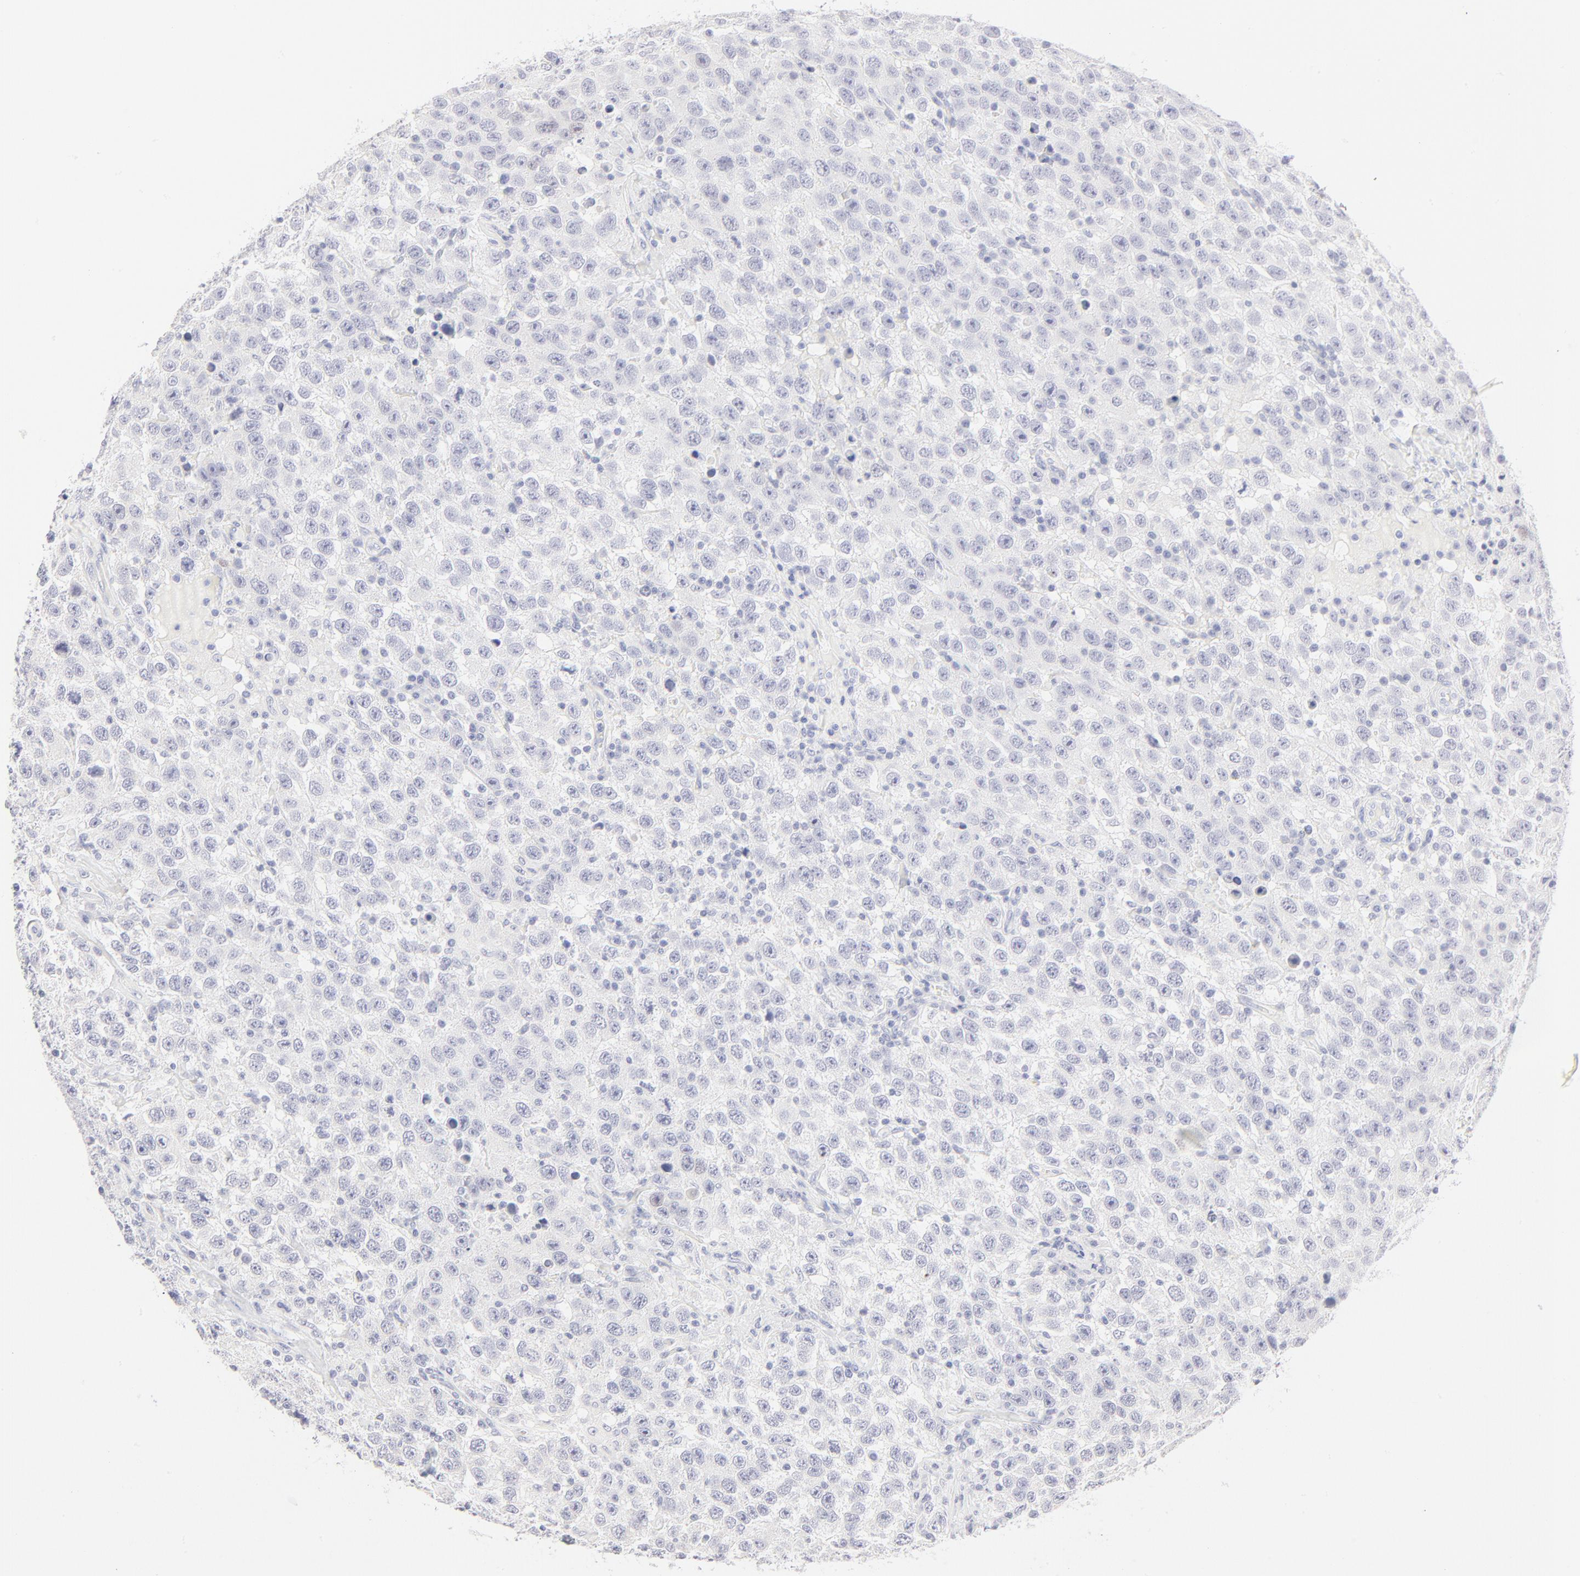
{"staining": {"intensity": "negative", "quantity": "none", "location": "none"}, "tissue": "testis cancer", "cell_type": "Tumor cells", "image_type": "cancer", "snomed": [{"axis": "morphology", "description": "Seminoma, NOS"}, {"axis": "topography", "description": "Testis"}], "caption": "Tumor cells show no significant protein staining in testis cancer.", "gene": "ELF3", "patient": {"sex": "male", "age": 41}}